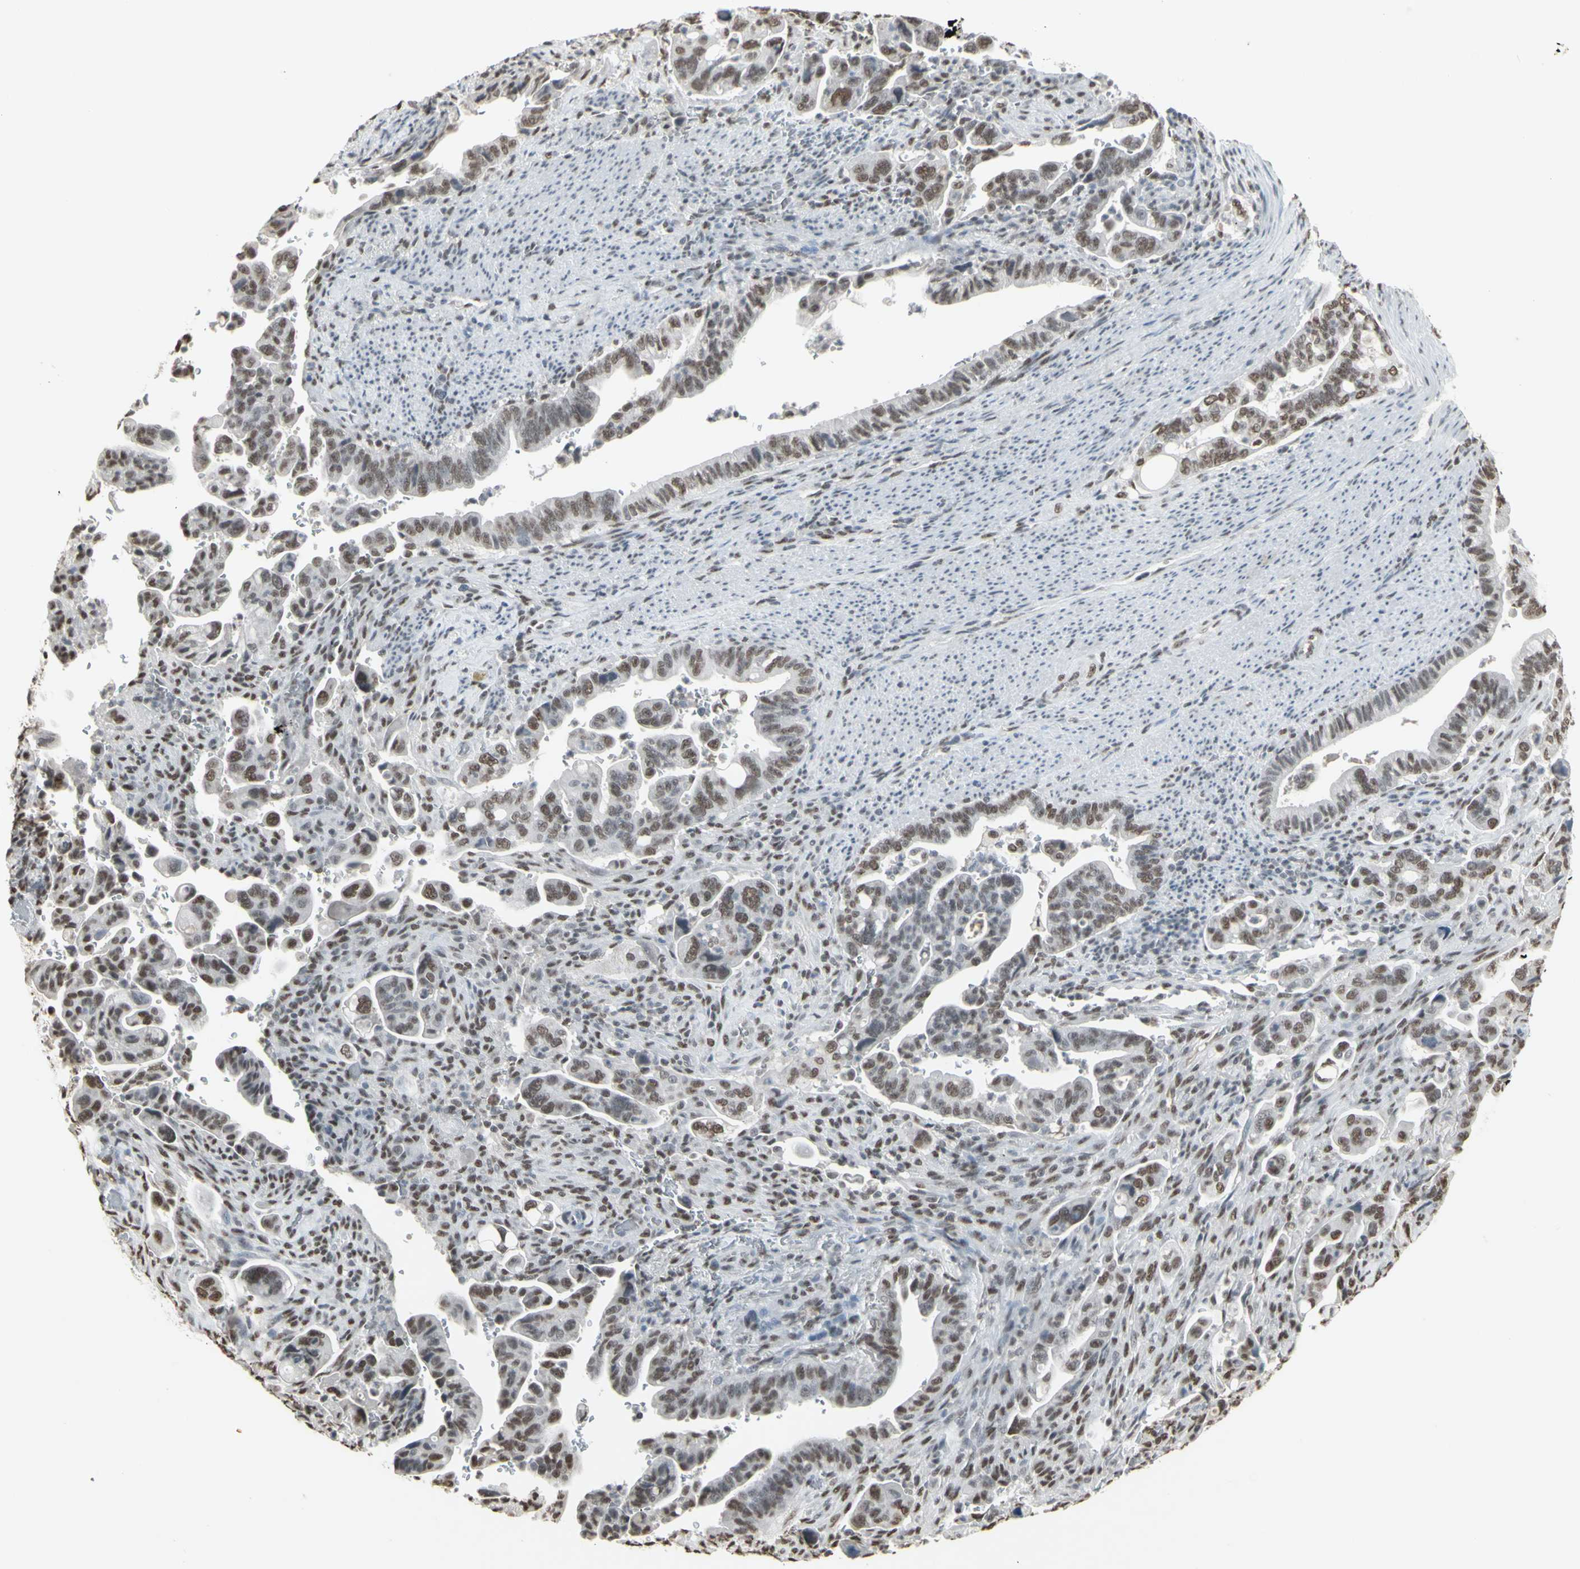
{"staining": {"intensity": "moderate", "quantity": ">75%", "location": "nuclear"}, "tissue": "pancreatic cancer", "cell_type": "Tumor cells", "image_type": "cancer", "snomed": [{"axis": "morphology", "description": "Adenocarcinoma, NOS"}, {"axis": "topography", "description": "Pancreas"}], "caption": "Human pancreatic cancer stained for a protein (brown) demonstrates moderate nuclear positive staining in about >75% of tumor cells.", "gene": "TRIM28", "patient": {"sex": "male", "age": 70}}